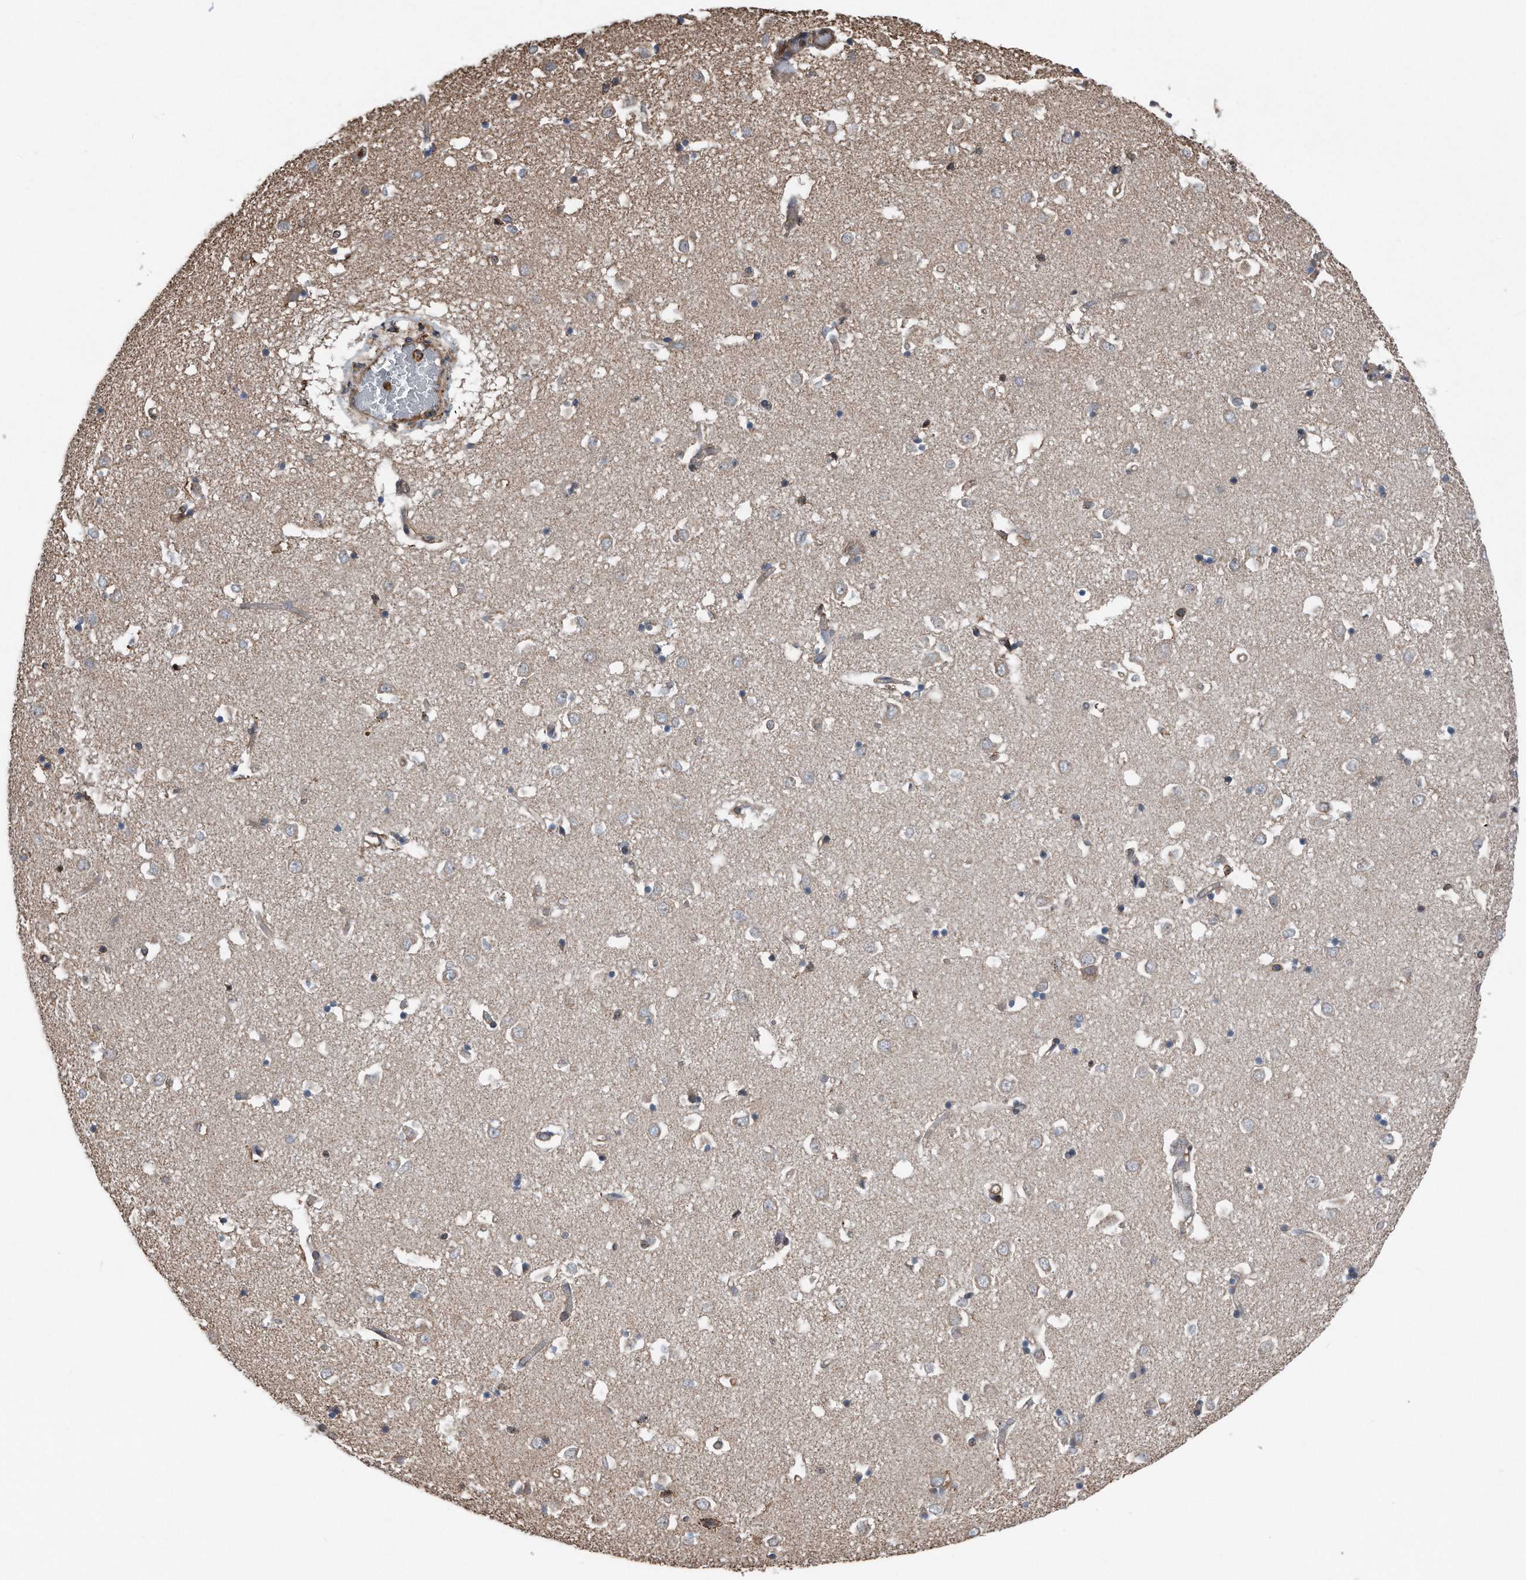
{"staining": {"intensity": "weak", "quantity": "25%-75%", "location": "cytoplasmic/membranous"}, "tissue": "caudate", "cell_type": "Glial cells", "image_type": "normal", "snomed": [{"axis": "morphology", "description": "Normal tissue, NOS"}, {"axis": "topography", "description": "Lateral ventricle wall"}], "caption": "Weak cytoplasmic/membranous positivity for a protein is appreciated in approximately 25%-75% of glial cells of unremarkable caudate using IHC.", "gene": "RSPO3", "patient": {"sex": "male", "age": 70}}